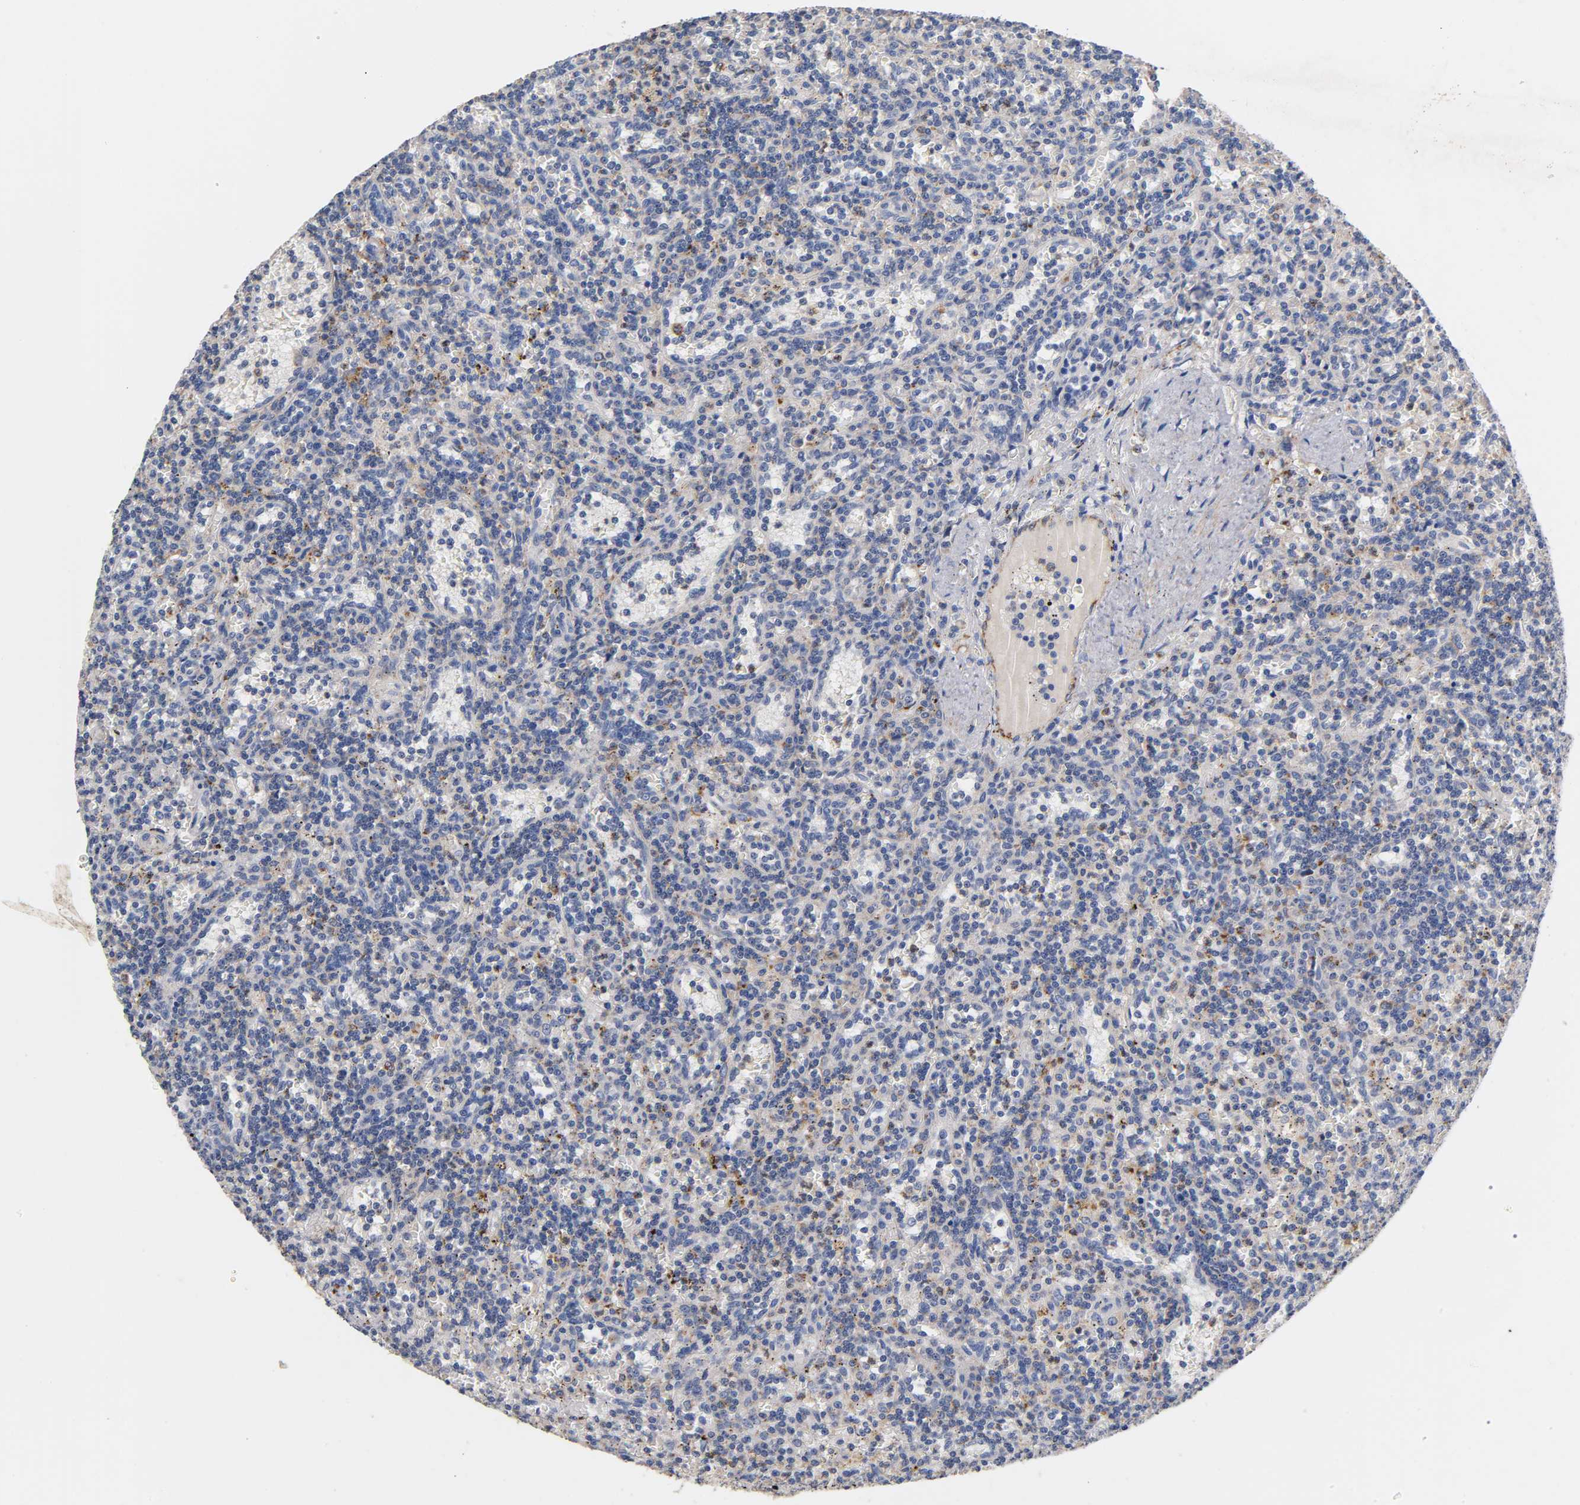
{"staining": {"intensity": "moderate", "quantity": "<25%", "location": "cytoplasmic/membranous"}, "tissue": "lymphoma", "cell_type": "Tumor cells", "image_type": "cancer", "snomed": [{"axis": "morphology", "description": "Malignant lymphoma, non-Hodgkin's type, Low grade"}, {"axis": "topography", "description": "Spleen"}], "caption": "Lymphoma stained with DAB IHC reveals low levels of moderate cytoplasmic/membranous staining in approximately <25% of tumor cells.", "gene": "SEMA5A", "patient": {"sex": "male", "age": 73}}